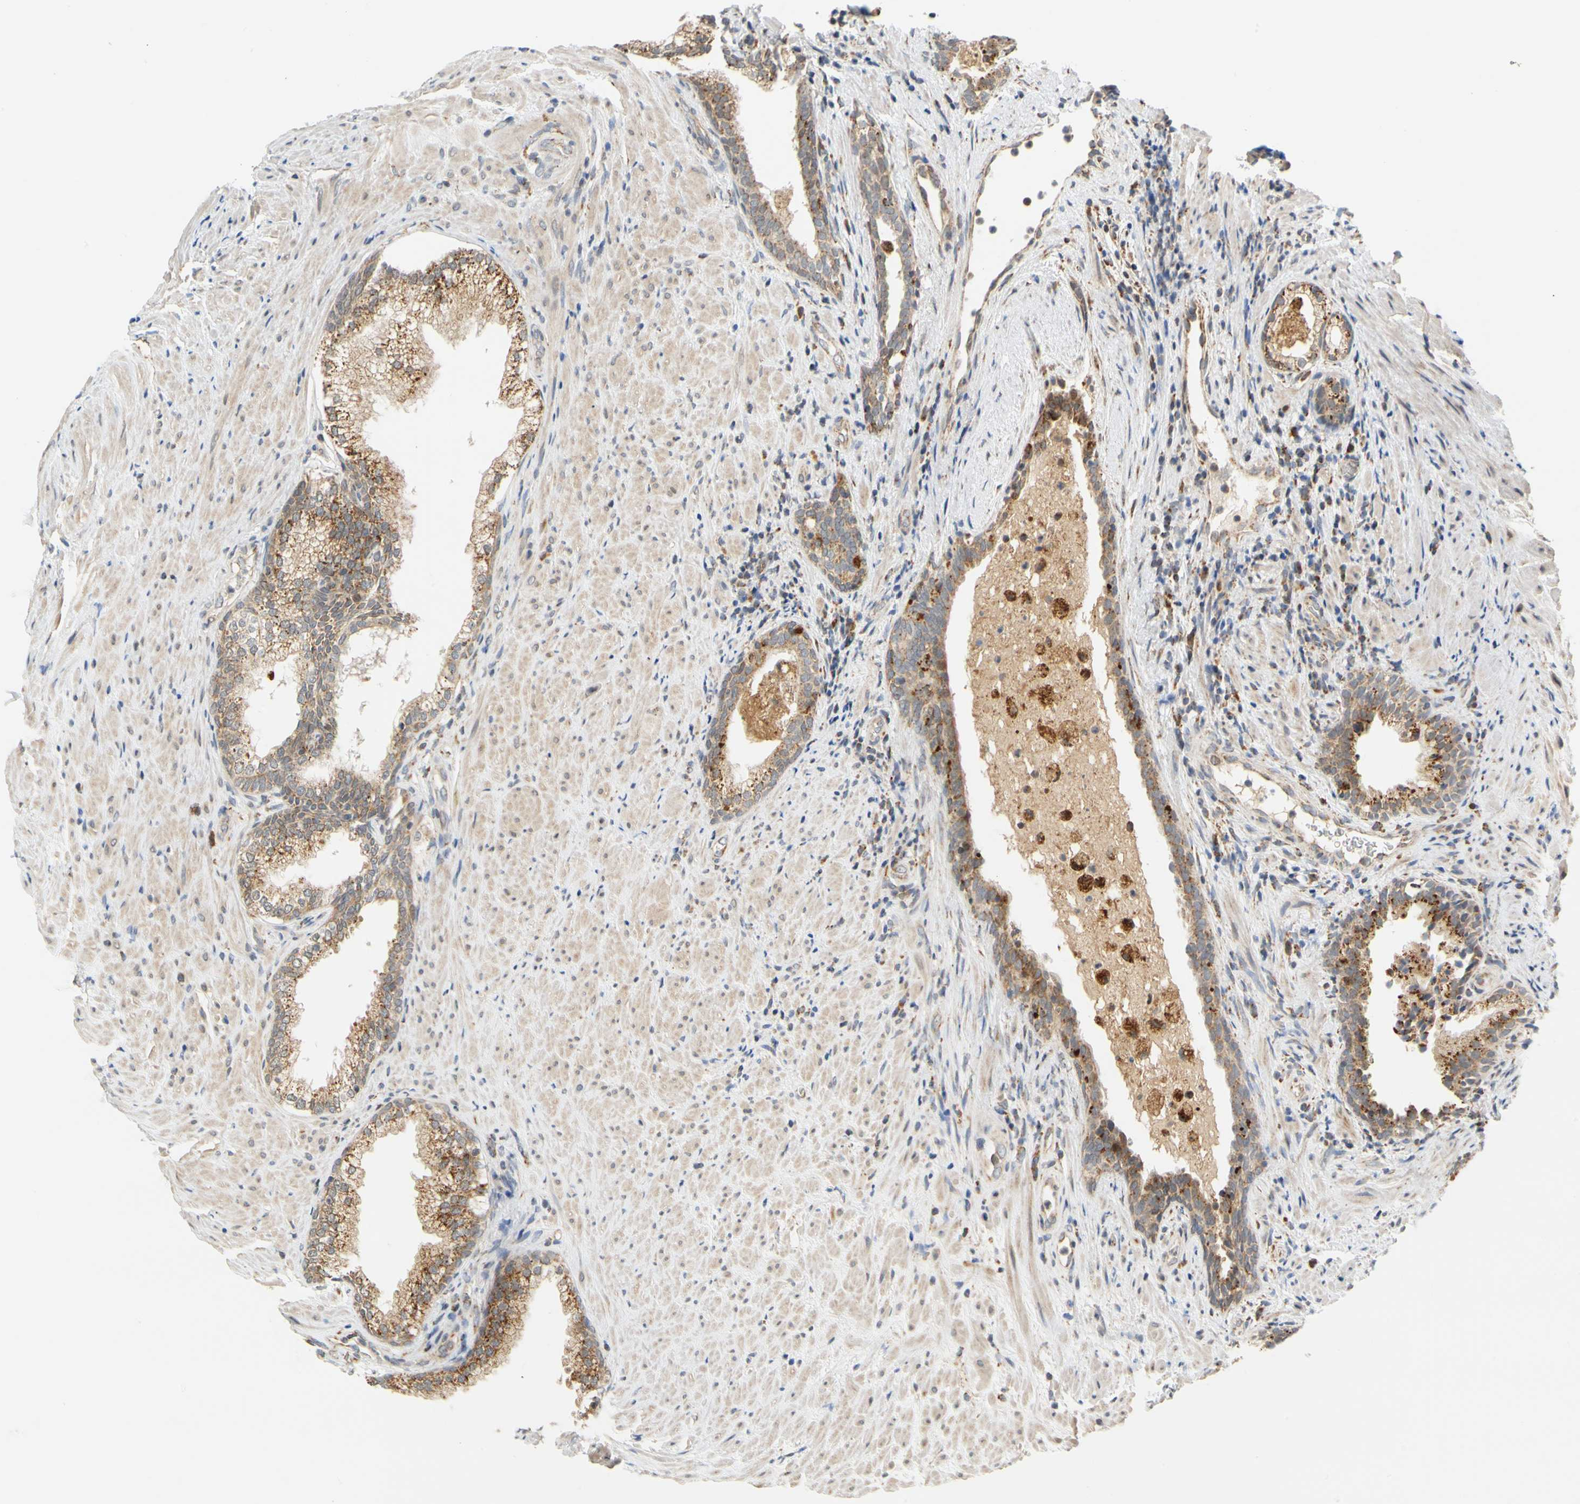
{"staining": {"intensity": "moderate", "quantity": "25%-75%", "location": "cytoplasmic/membranous"}, "tissue": "prostate", "cell_type": "Glandular cells", "image_type": "normal", "snomed": [{"axis": "morphology", "description": "Normal tissue, NOS"}, {"axis": "topography", "description": "Prostate"}], "caption": "Protein analysis of normal prostate exhibits moderate cytoplasmic/membranous positivity in about 25%-75% of glandular cells.", "gene": "SFXN3", "patient": {"sex": "male", "age": 76}}